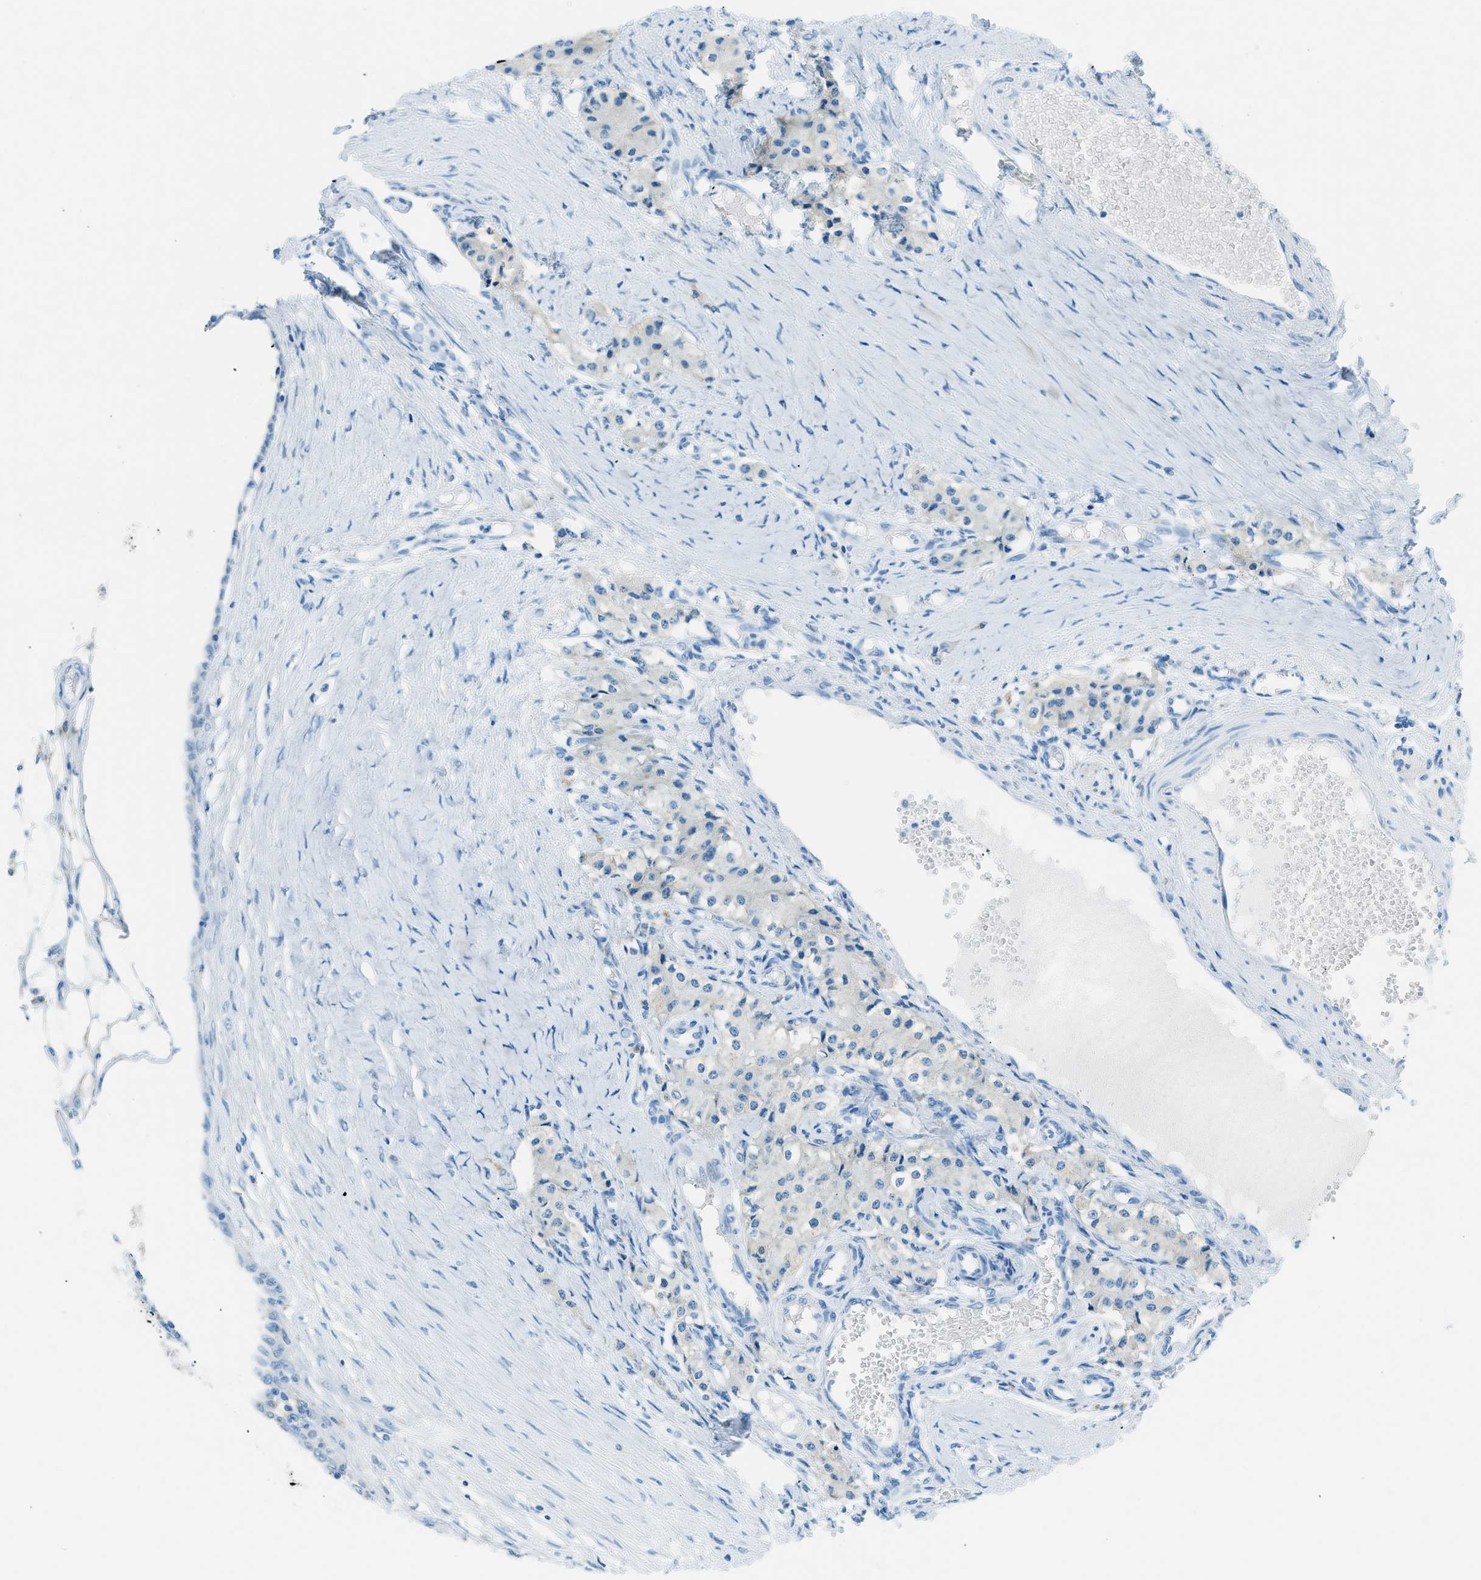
{"staining": {"intensity": "weak", "quantity": "<25%", "location": "cytoplasmic/membranous"}, "tissue": "carcinoid", "cell_type": "Tumor cells", "image_type": "cancer", "snomed": [{"axis": "morphology", "description": "Carcinoid, malignant, NOS"}, {"axis": "topography", "description": "Colon"}], "caption": "Immunohistochemistry (IHC) image of neoplastic tissue: carcinoid stained with DAB exhibits no significant protein positivity in tumor cells.", "gene": "C21orf62", "patient": {"sex": "female", "age": 52}}